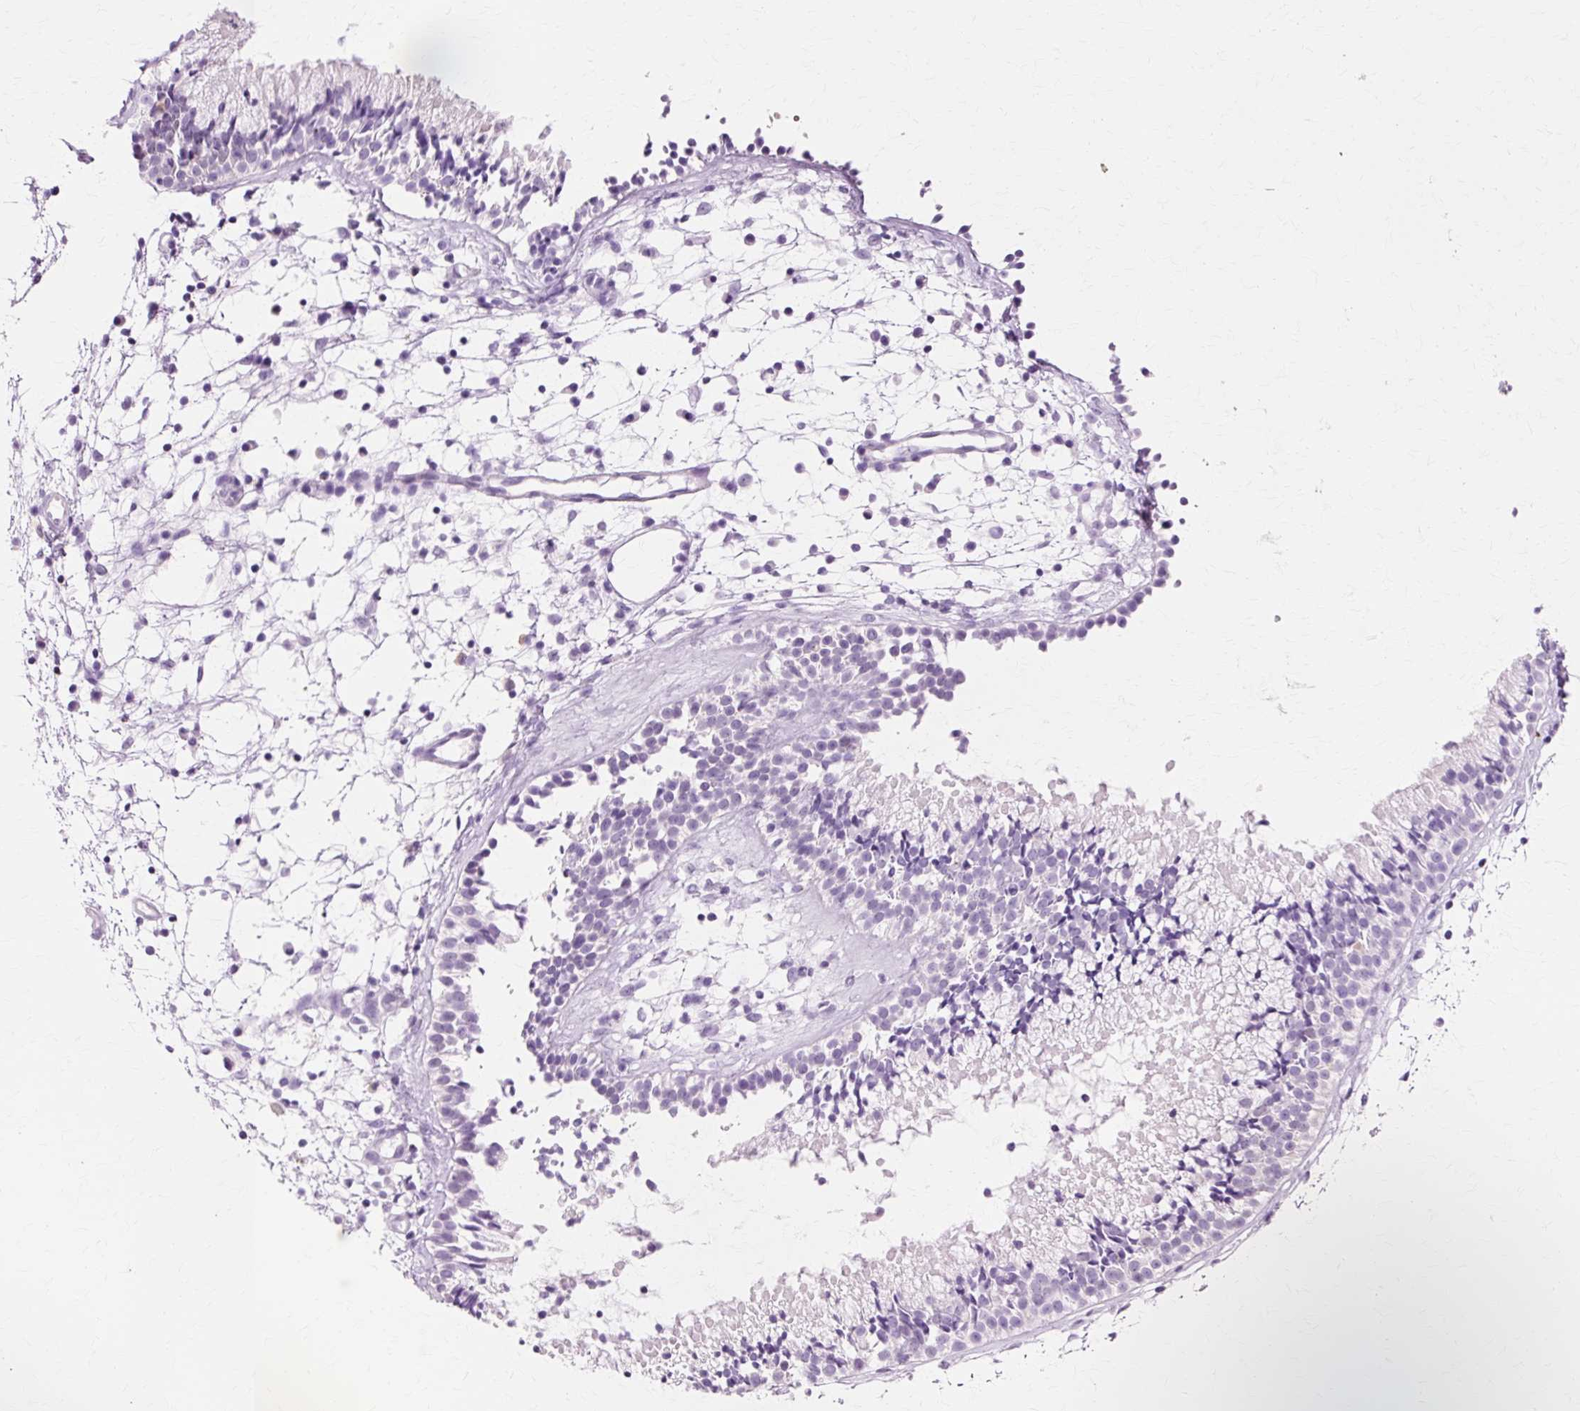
{"staining": {"intensity": "weak", "quantity": "<25%", "location": "cytoplasmic/membranous,nuclear"}, "tissue": "nasopharynx", "cell_type": "Respiratory epithelial cells", "image_type": "normal", "snomed": [{"axis": "morphology", "description": "Normal tissue, NOS"}, {"axis": "topography", "description": "Nasopharynx"}], "caption": "A micrograph of nasopharynx stained for a protein reveals no brown staining in respiratory epithelial cells. (Brightfield microscopy of DAB (3,3'-diaminobenzidine) IHC at high magnification).", "gene": "VN1R2", "patient": {"sex": "male", "age": 21}}